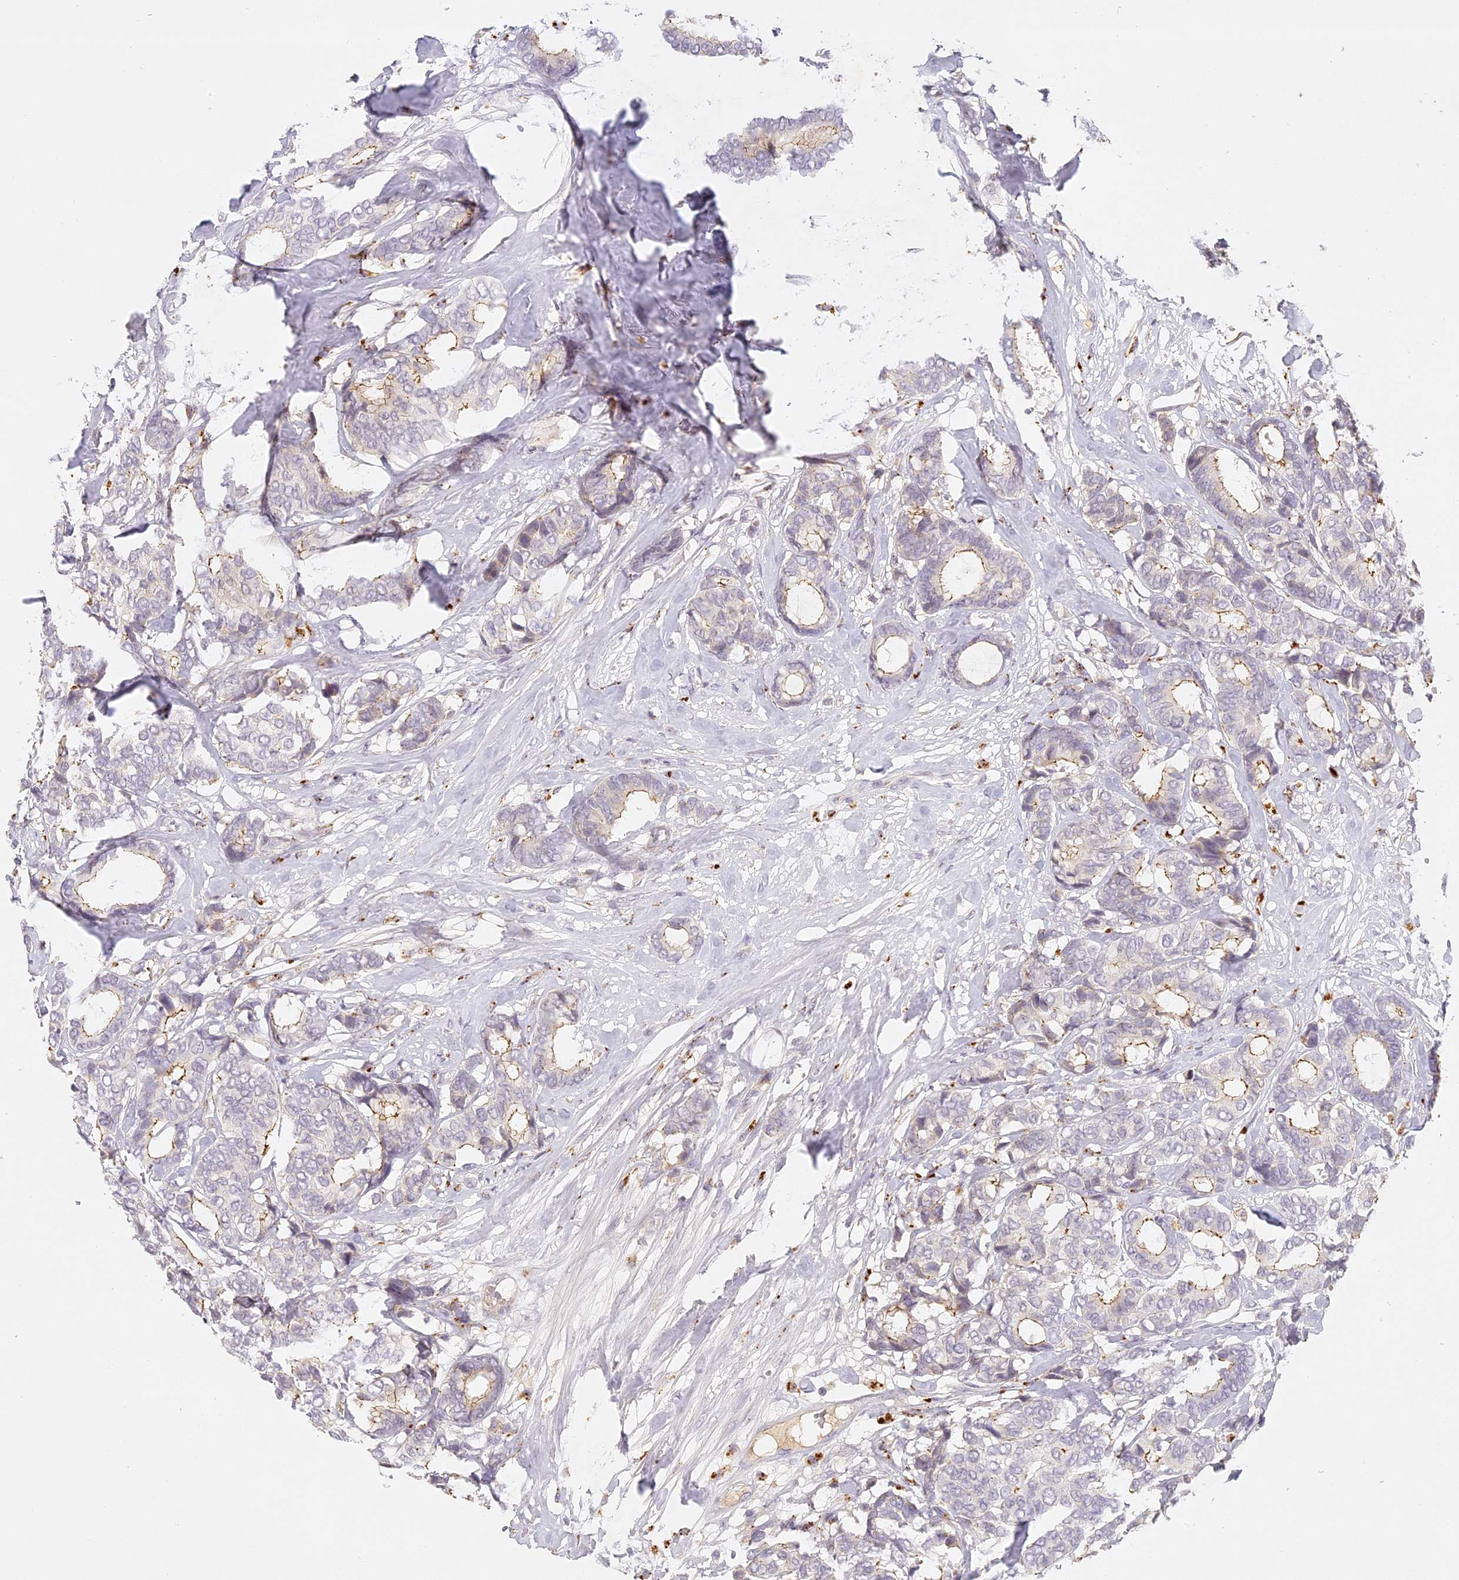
{"staining": {"intensity": "moderate", "quantity": "<25%", "location": "cytoplasmic/membranous"}, "tissue": "breast cancer", "cell_type": "Tumor cells", "image_type": "cancer", "snomed": [{"axis": "morphology", "description": "Duct carcinoma"}, {"axis": "topography", "description": "Breast"}], "caption": "Immunohistochemical staining of breast infiltrating ductal carcinoma demonstrates moderate cytoplasmic/membranous protein positivity in about <25% of tumor cells.", "gene": "ELL3", "patient": {"sex": "female", "age": 87}}